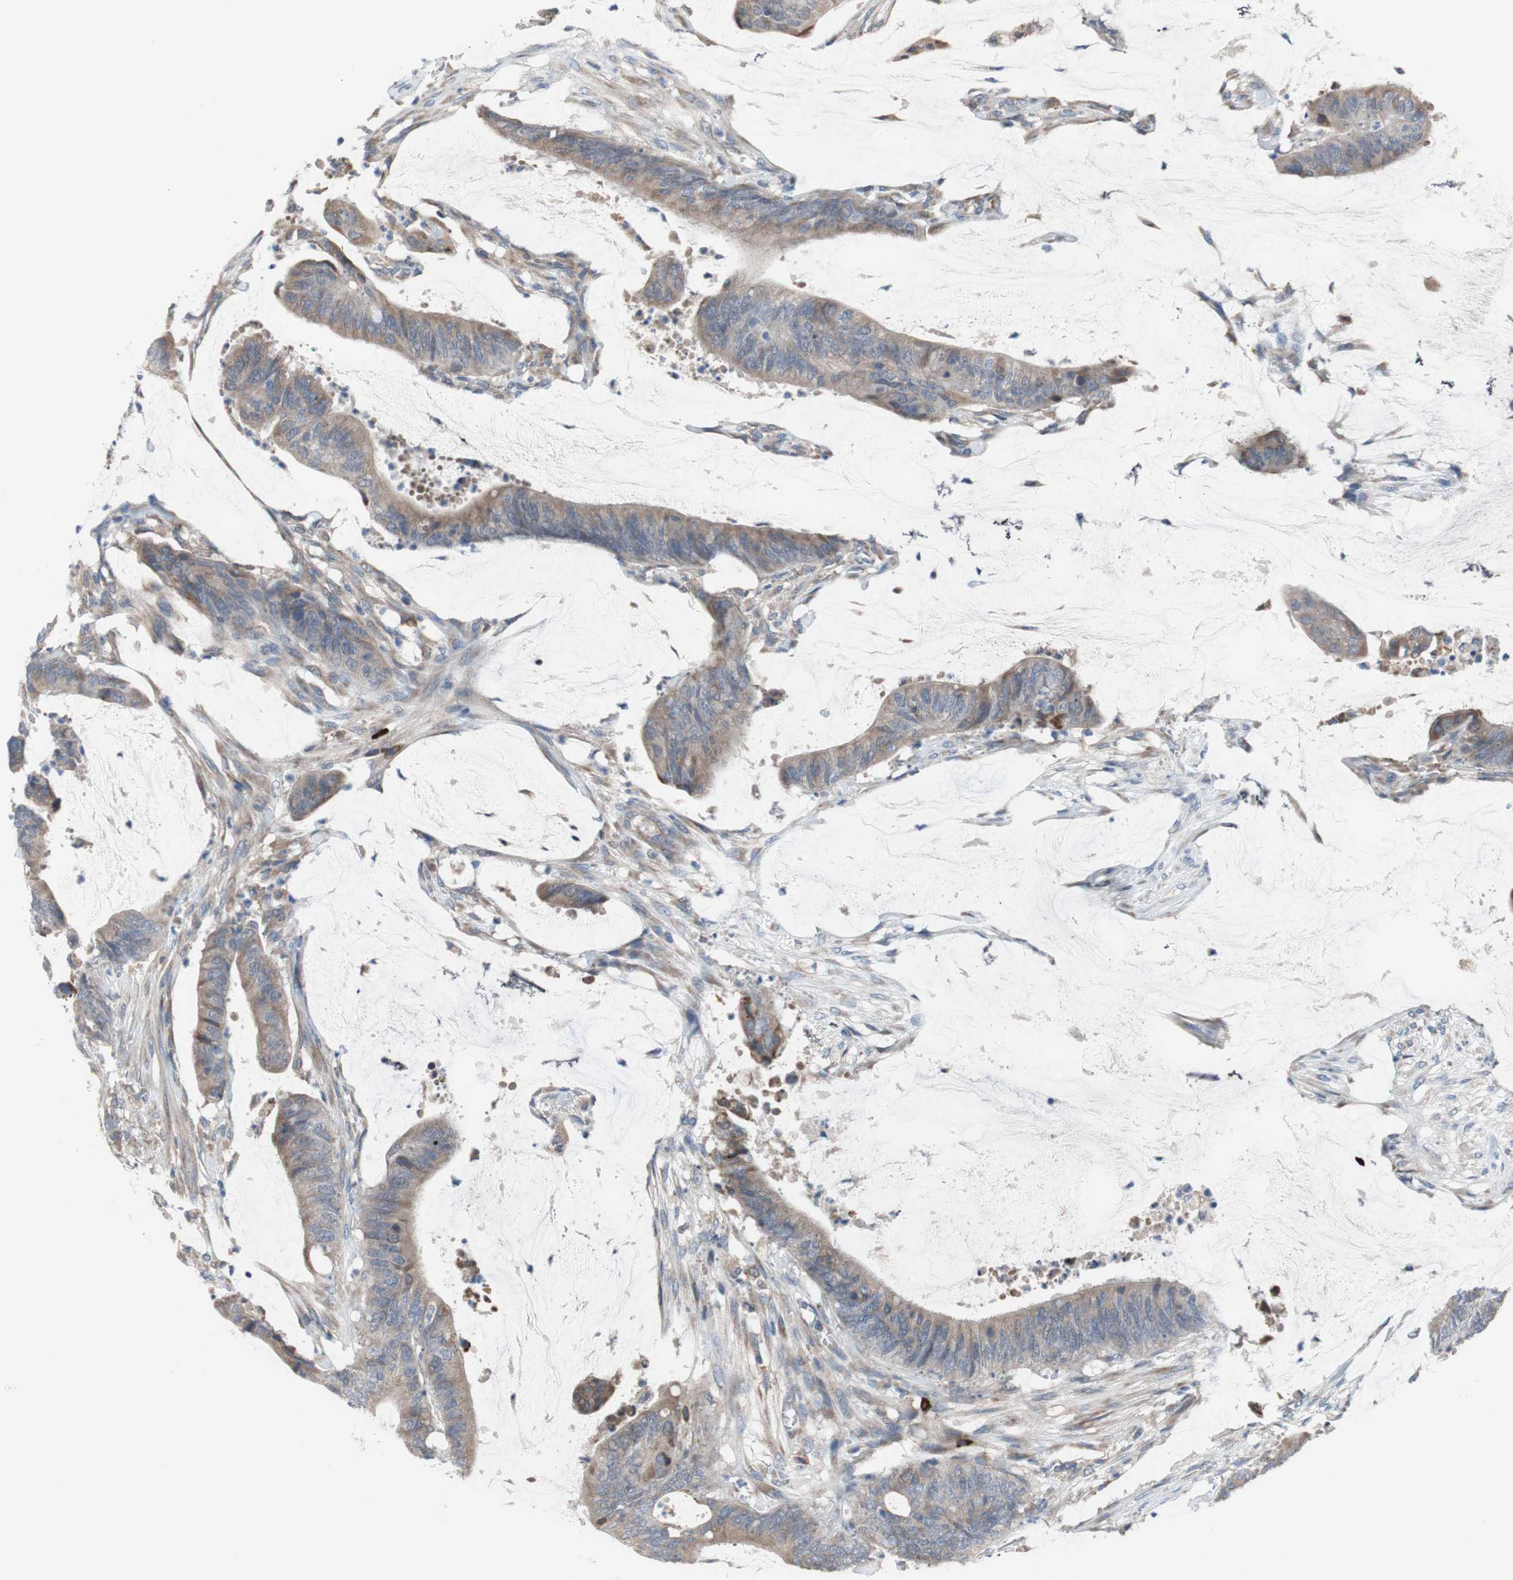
{"staining": {"intensity": "moderate", "quantity": ">75%", "location": "cytoplasmic/membranous"}, "tissue": "colorectal cancer", "cell_type": "Tumor cells", "image_type": "cancer", "snomed": [{"axis": "morphology", "description": "Adenocarcinoma, NOS"}, {"axis": "topography", "description": "Rectum"}], "caption": "The image reveals a brown stain indicating the presence of a protein in the cytoplasmic/membranous of tumor cells in colorectal cancer.", "gene": "TTC14", "patient": {"sex": "female", "age": 66}}